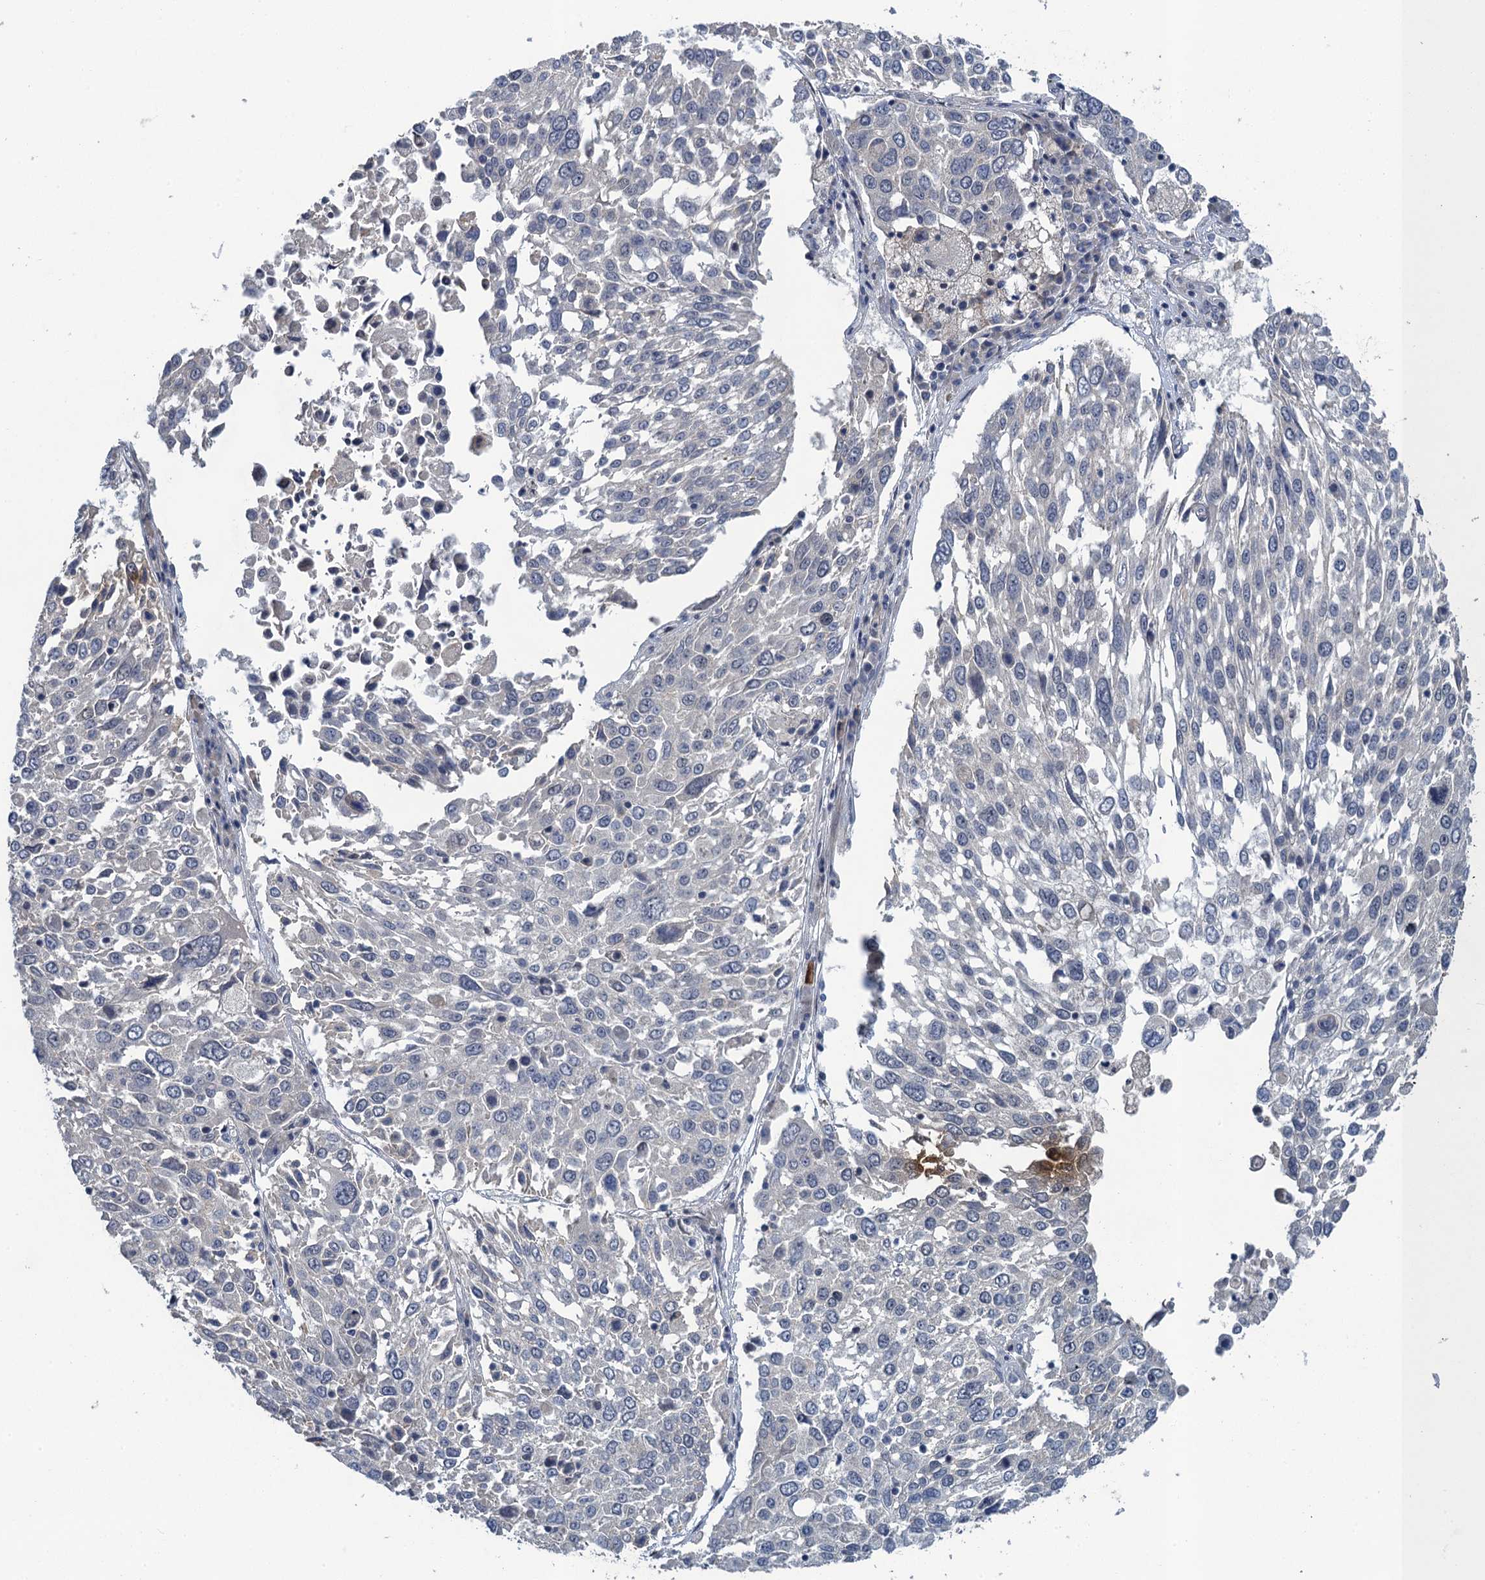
{"staining": {"intensity": "negative", "quantity": "none", "location": "none"}, "tissue": "lung cancer", "cell_type": "Tumor cells", "image_type": "cancer", "snomed": [{"axis": "morphology", "description": "Squamous cell carcinoma, NOS"}, {"axis": "topography", "description": "Lung"}], "caption": "The histopathology image reveals no significant staining in tumor cells of squamous cell carcinoma (lung).", "gene": "MRFAP1", "patient": {"sex": "male", "age": 65}}